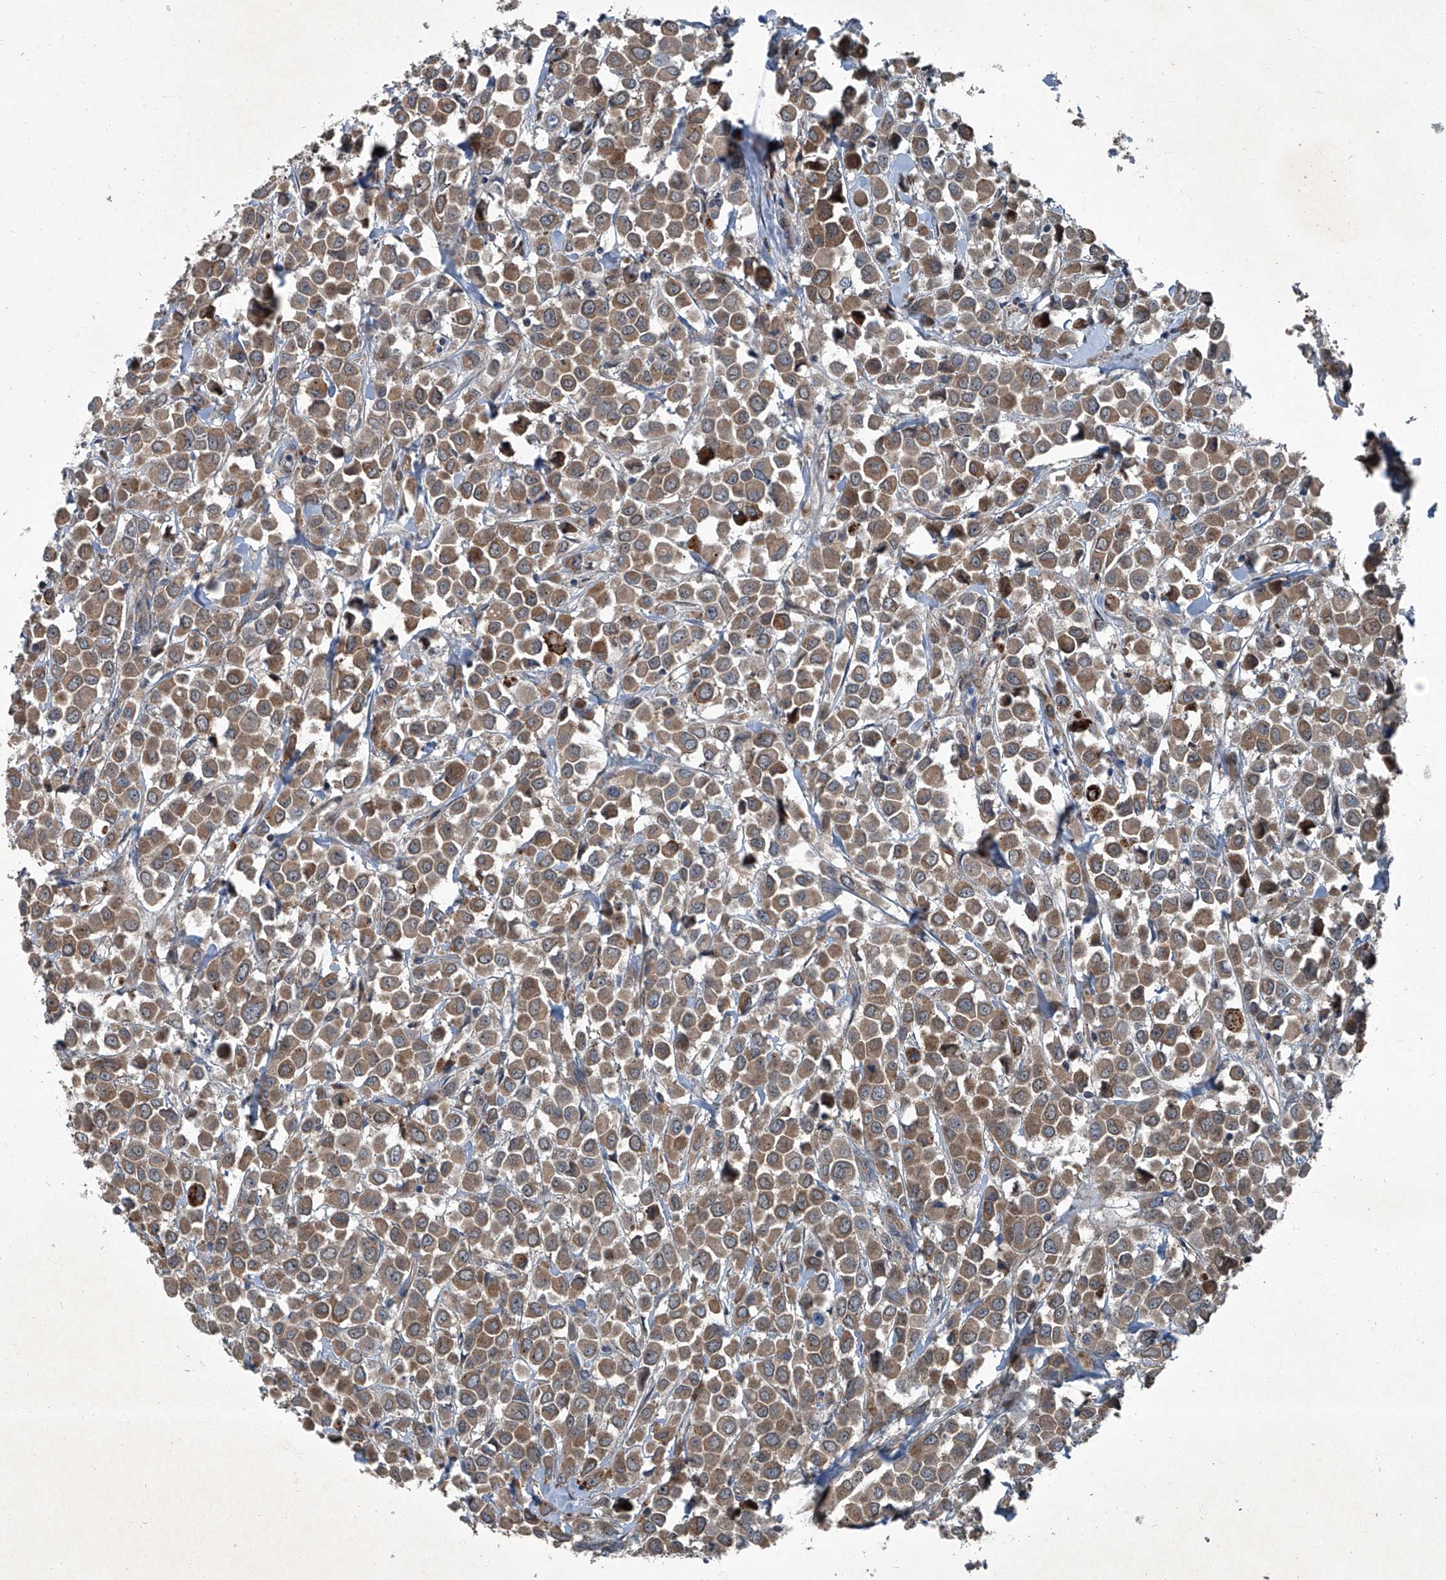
{"staining": {"intensity": "moderate", "quantity": ">75%", "location": "cytoplasmic/membranous"}, "tissue": "breast cancer", "cell_type": "Tumor cells", "image_type": "cancer", "snomed": [{"axis": "morphology", "description": "Duct carcinoma"}, {"axis": "topography", "description": "Breast"}], "caption": "A medium amount of moderate cytoplasmic/membranous staining is present in about >75% of tumor cells in infiltrating ductal carcinoma (breast) tissue.", "gene": "SENP2", "patient": {"sex": "female", "age": 61}}